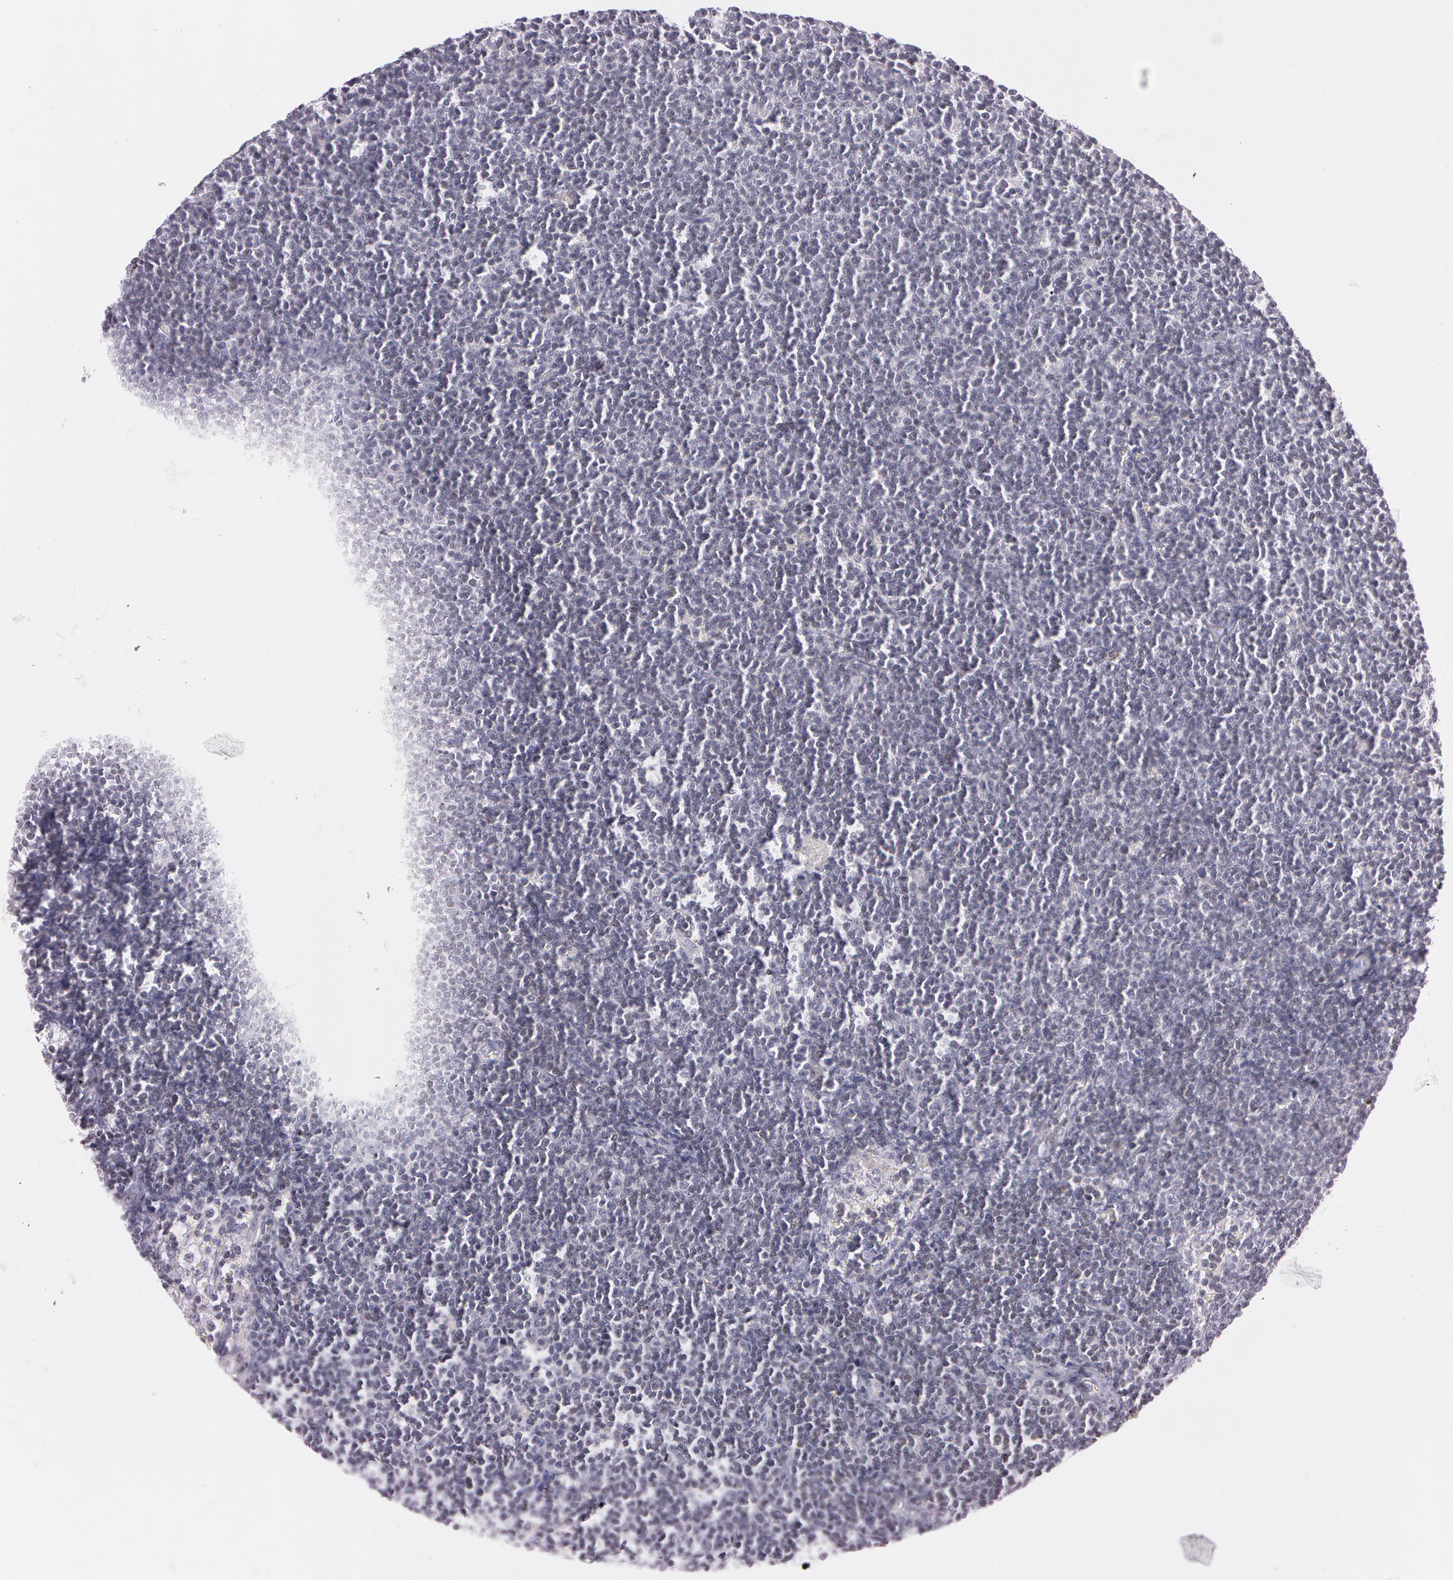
{"staining": {"intensity": "negative", "quantity": "none", "location": "none"}, "tissue": "lymphoma", "cell_type": "Tumor cells", "image_type": "cancer", "snomed": [{"axis": "morphology", "description": "Malignant lymphoma, non-Hodgkin's type, Low grade"}, {"axis": "topography", "description": "Lymph node"}], "caption": "An immunohistochemistry histopathology image of lymphoma is shown. There is no staining in tumor cells of lymphoma.", "gene": "FBL", "patient": {"sex": "male", "age": 65}}